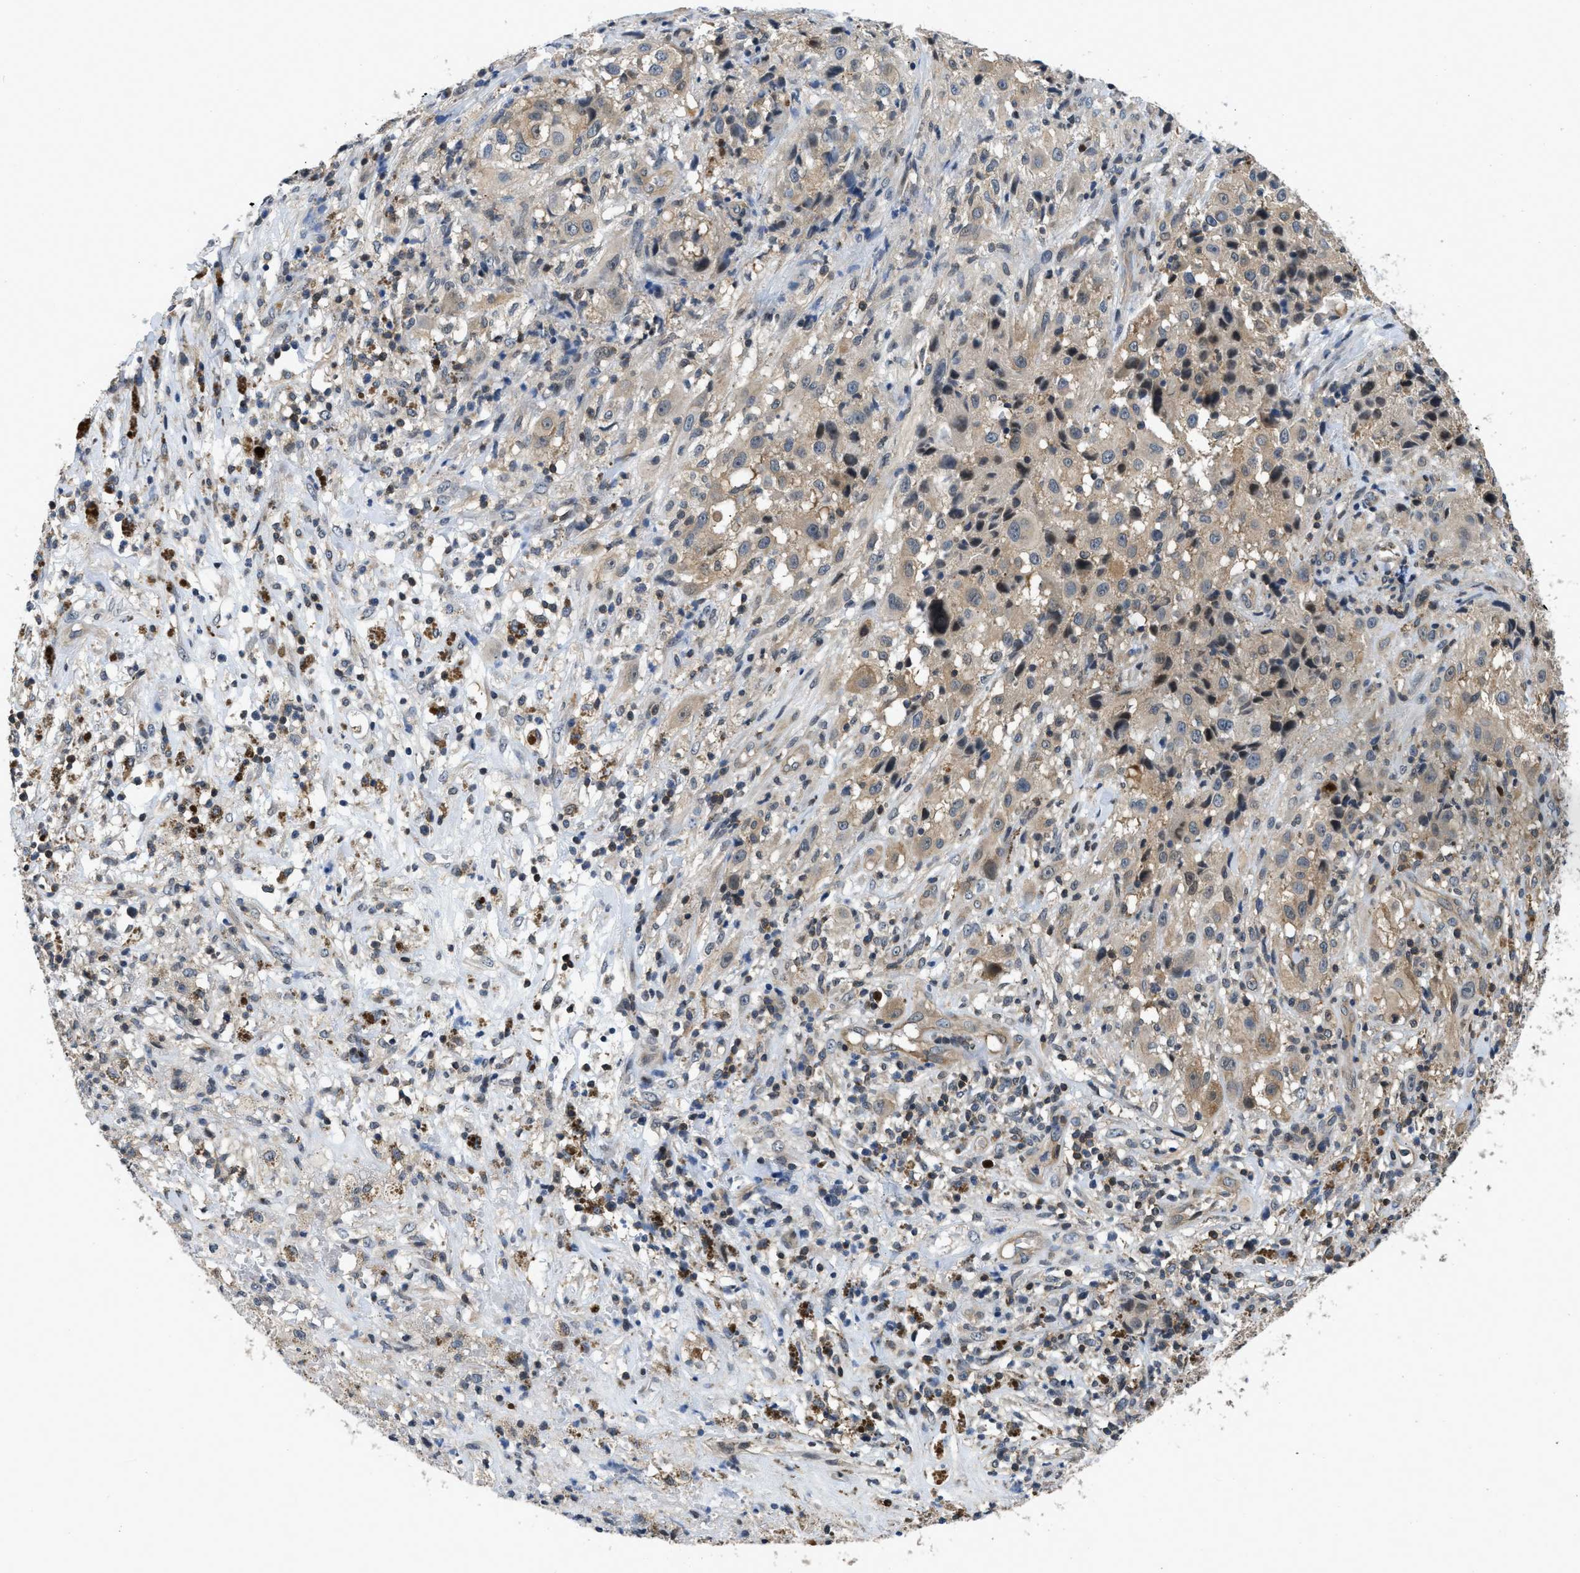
{"staining": {"intensity": "weak", "quantity": ">75%", "location": "cytoplasmic/membranous"}, "tissue": "melanoma", "cell_type": "Tumor cells", "image_type": "cancer", "snomed": [{"axis": "morphology", "description": "Necrosis, NOS"}, {"axis": "morphology", "description": "Malignant melanoma, NOS"}, {"axis": "topography", "description": "Skin"}], "caption": "Tumor cells reveal weak cytoplasmic/membranous expression in approximately >75% of cells in melanoma.", "gene": "TES", "patient": {"sex": "female", "age": 87}}